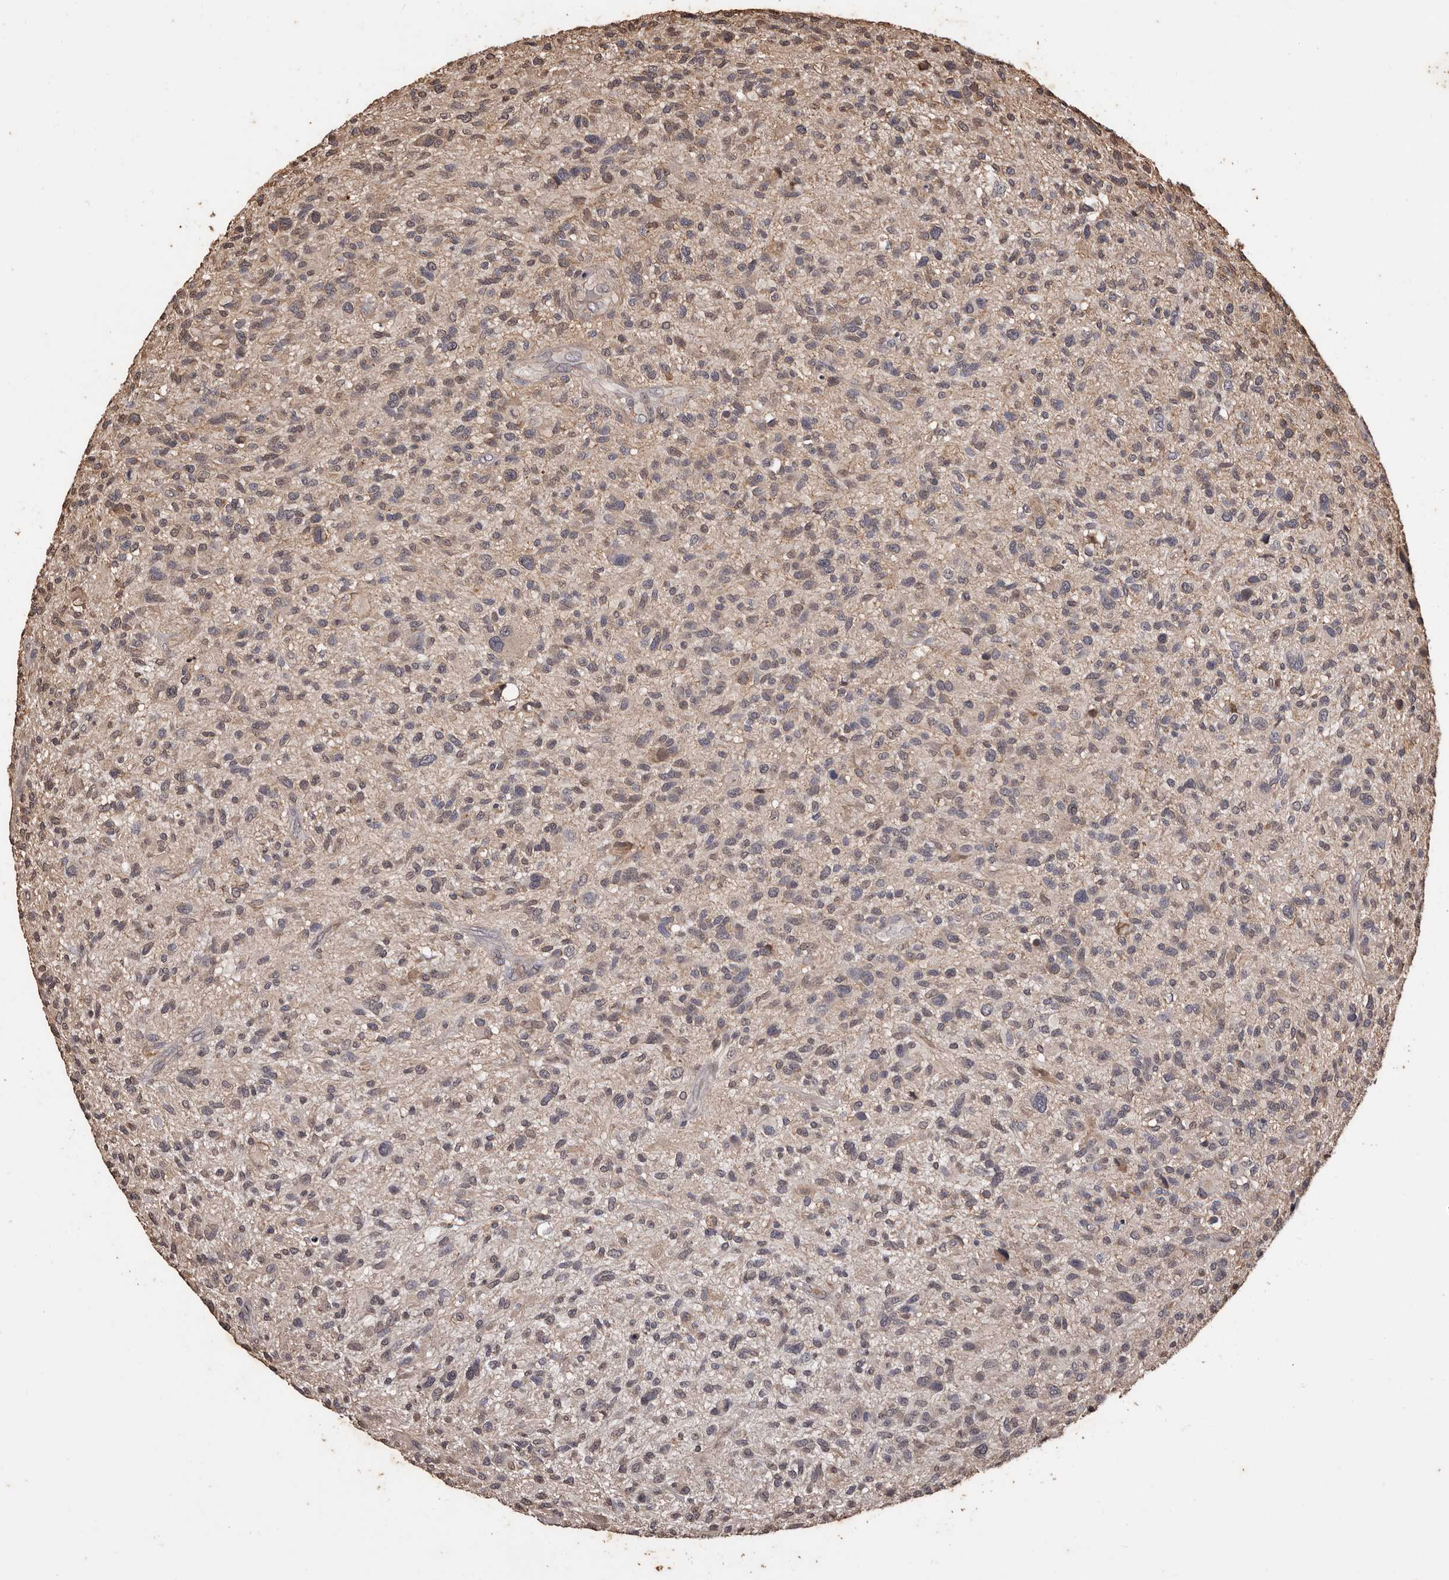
{"staining": {"intensity": "weak", "quantity": "25%-75%", "location": "cytoplasmic/membranous"}, "tissue": "glioma", "cell_type": "Tumor cells", "image_type": "cancer", "snomed": [{"axis": "morphology", "description": "Glioma, malignant, High grade"}, {"axis": "topography", "description": "Brain"}], "caption": "Immunohistochemical staining of glioma exhibits low levels of weak cytoplasmic/membranous positivity in about 25%-75% of tumor cells.", "gene": "NAV1", "patient": {"sex": "male", "age": 47}}